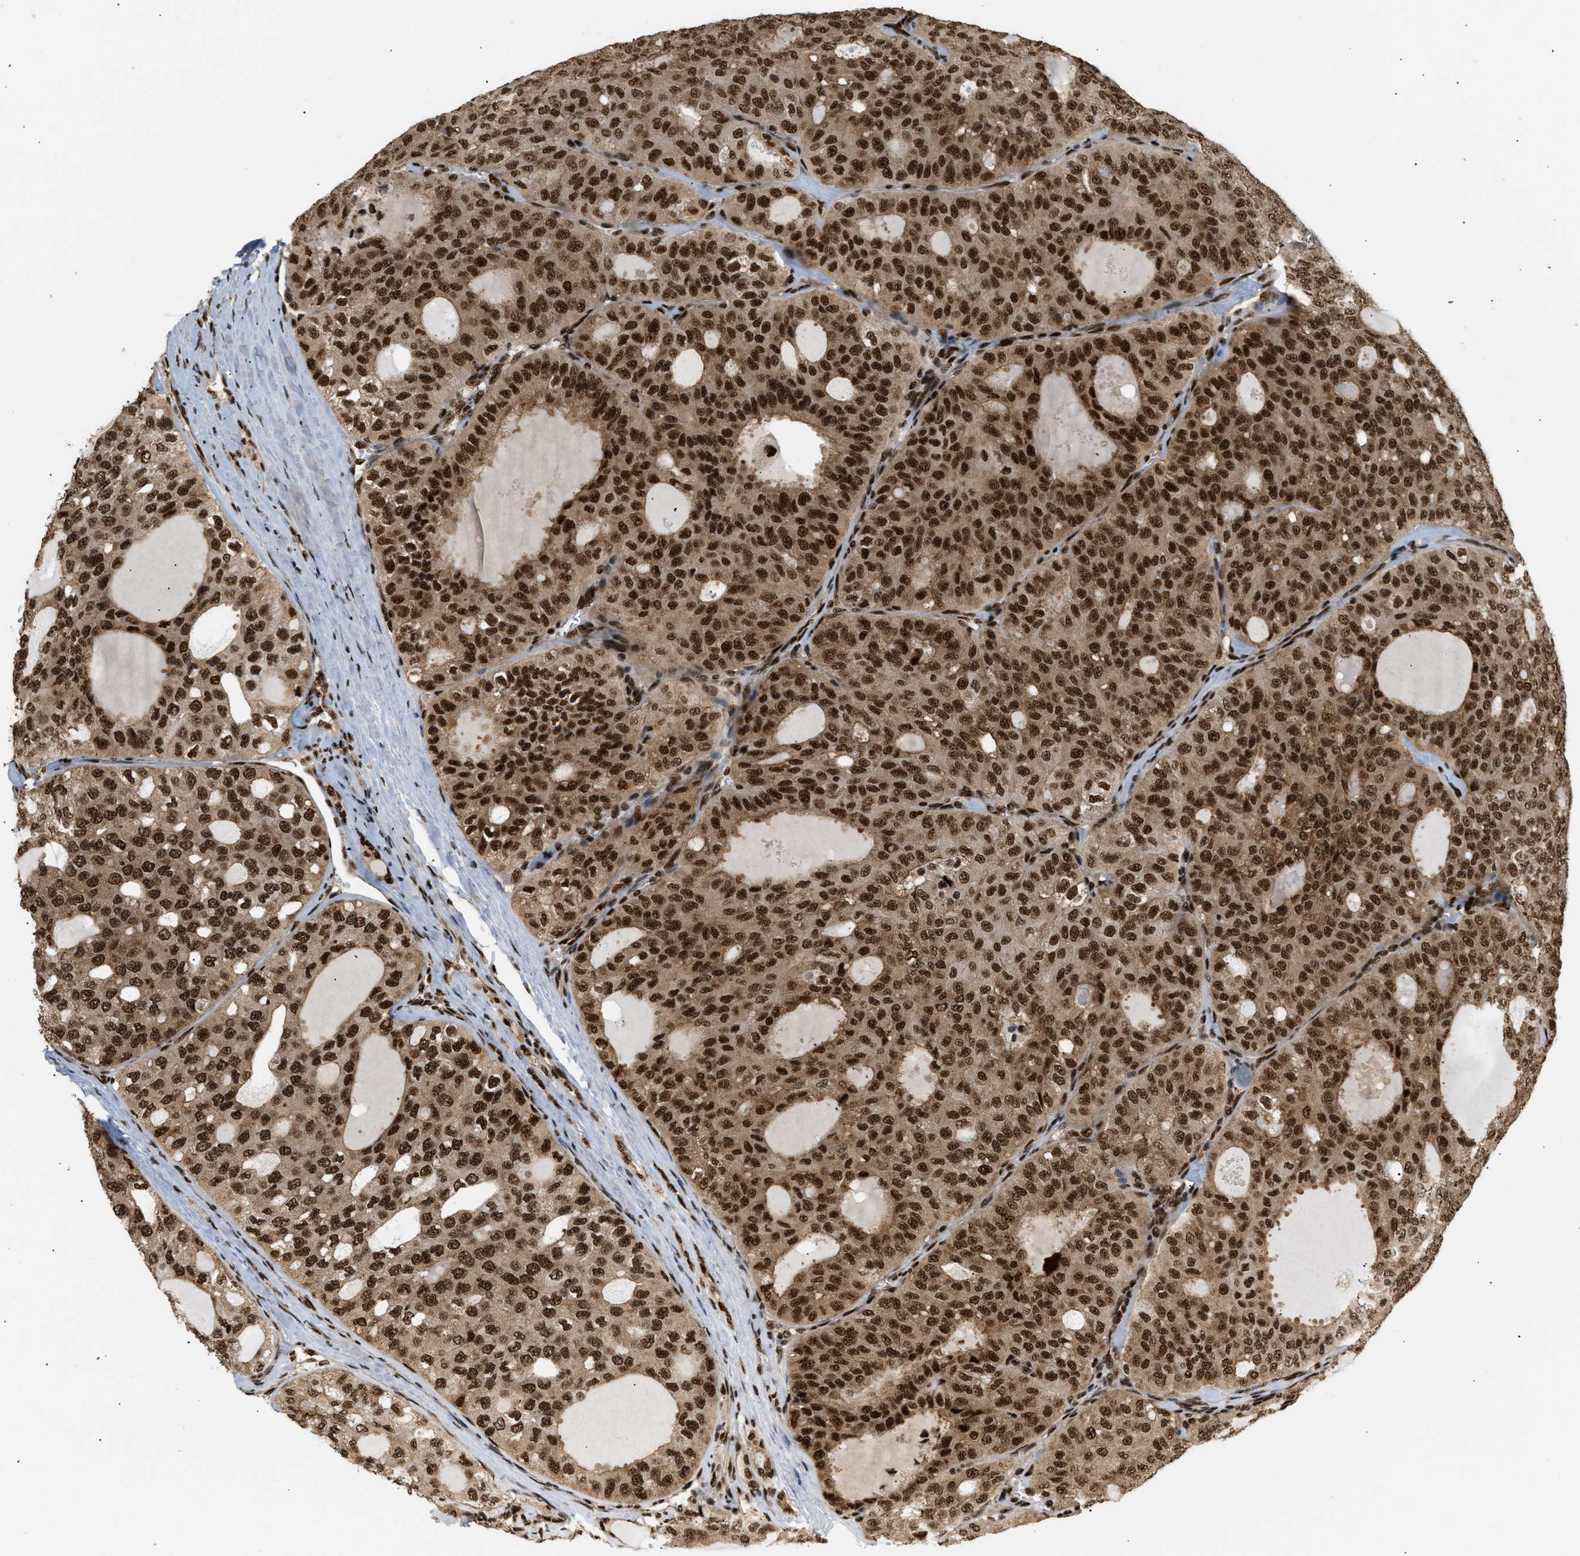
{"staining": {"intensity": "strong", "quantity": ">75%", "location": "cytoplasmic/membranous,nuclear"}, "tissue": "thyroid cancer", "cell_type": "Tumor cells", "image_type": "cancer", "snomed": [{"axis": "morphology", "description": "Follicular adenoma carcinoma, NOS"}, {"axis": "topography", "description": "Thyroid gland"}], "caption": "IHC micrograph of neoplastic tissue: human thyroid cancer stained using IHC shows high levels of strong protein expression localized specifically in the cytoplasmic/membranous and nuclear of tumor cells, appearing as a cytoplasmic/membranous and nuclear brown color.", "gene": "RBM5", "patient": {"sex": "male", "age": 75}}